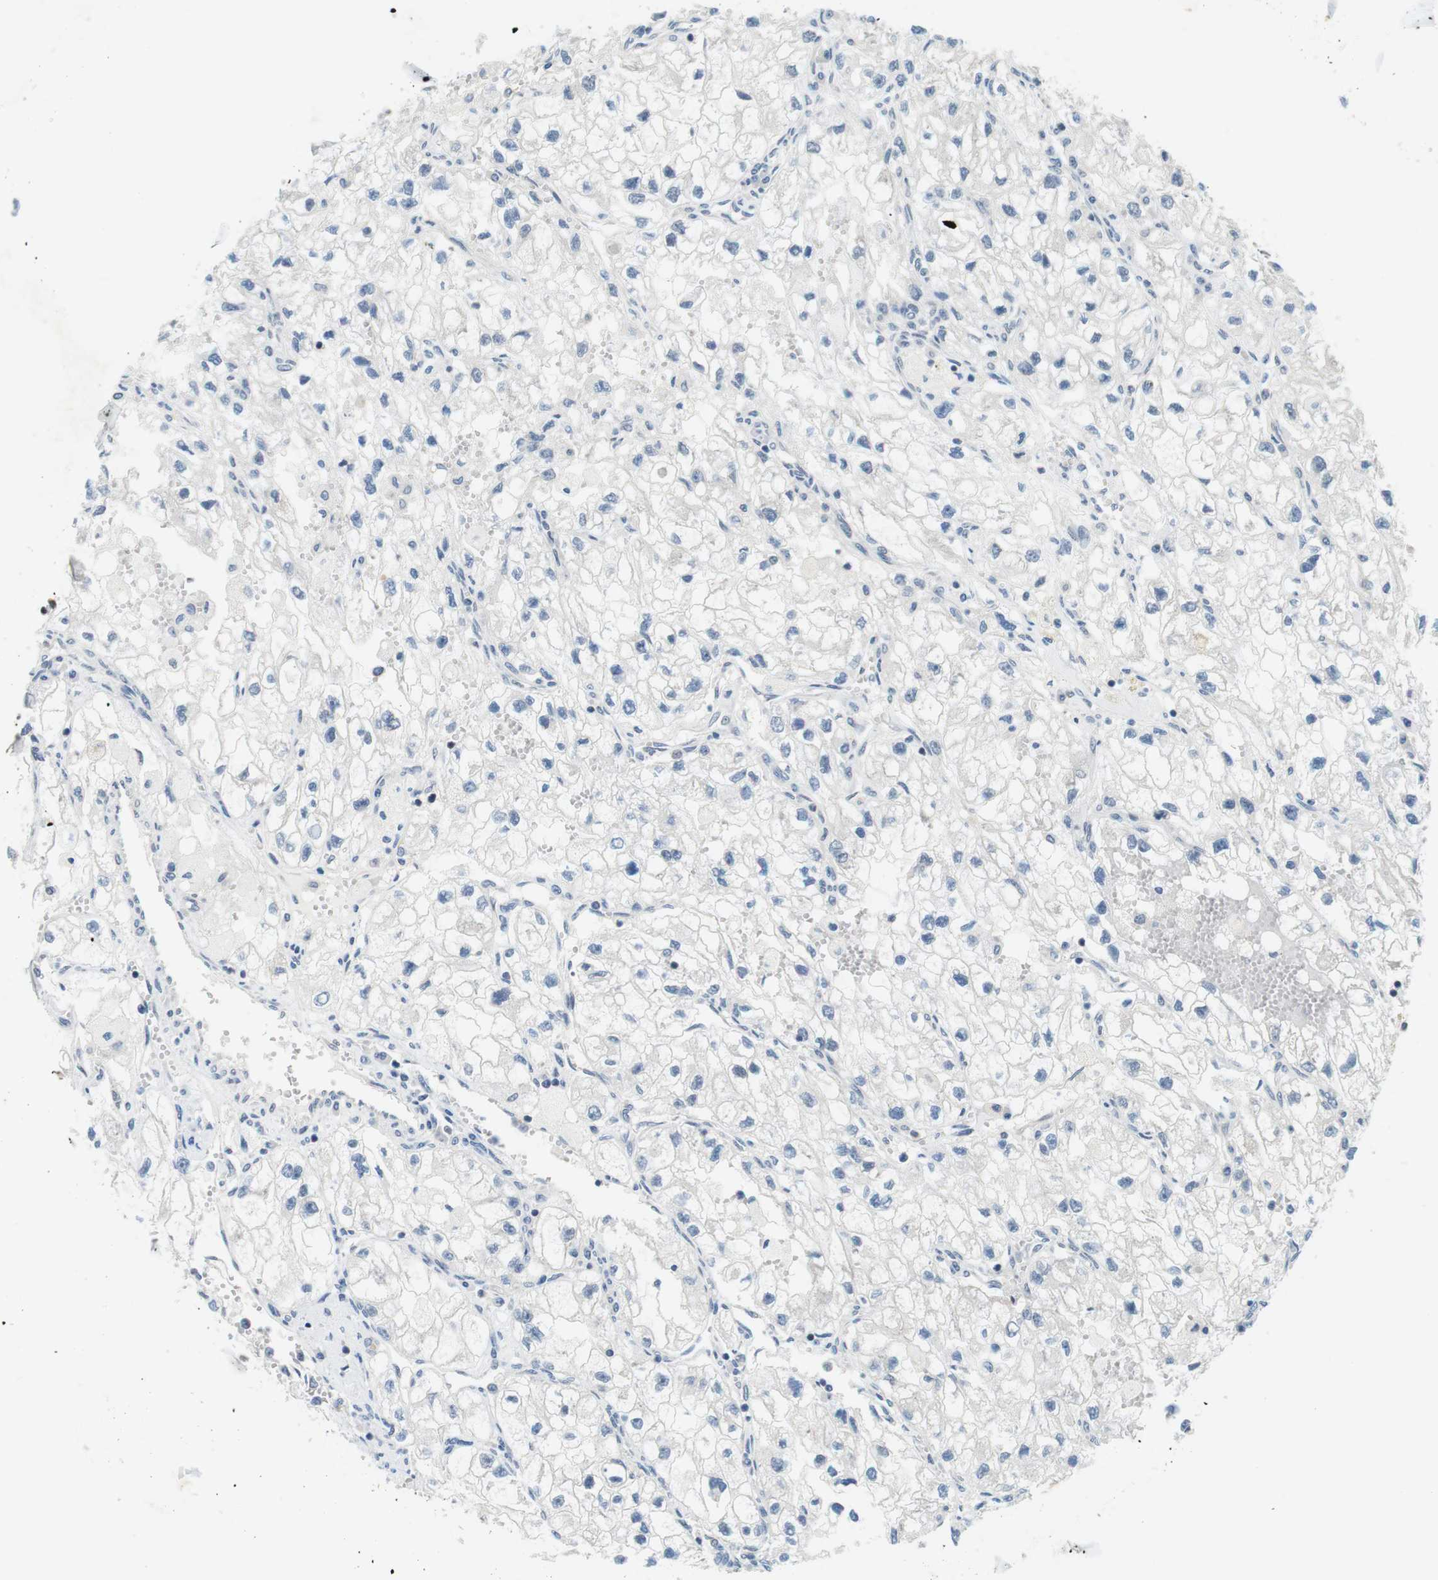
{"staining": {"intensity": "negative", "quantity": "none", "location": "none"}, "tissue": "renal cancer", "cell_type": "Tumor cells", "image_type": "cancer", "snomed": [{"axis": "morphology", "description": "Adenocarcinoma, NOS"}, {"axis": "topography", "description": "Kidney"}], "caption": "Human renal cancer (adenocarcinoma) stained for a protein using immunohistochemistry demonstrates no positivity in tumor cells.", "gene": "NEK4", "patient": {"sex": "female", "age": 70}}